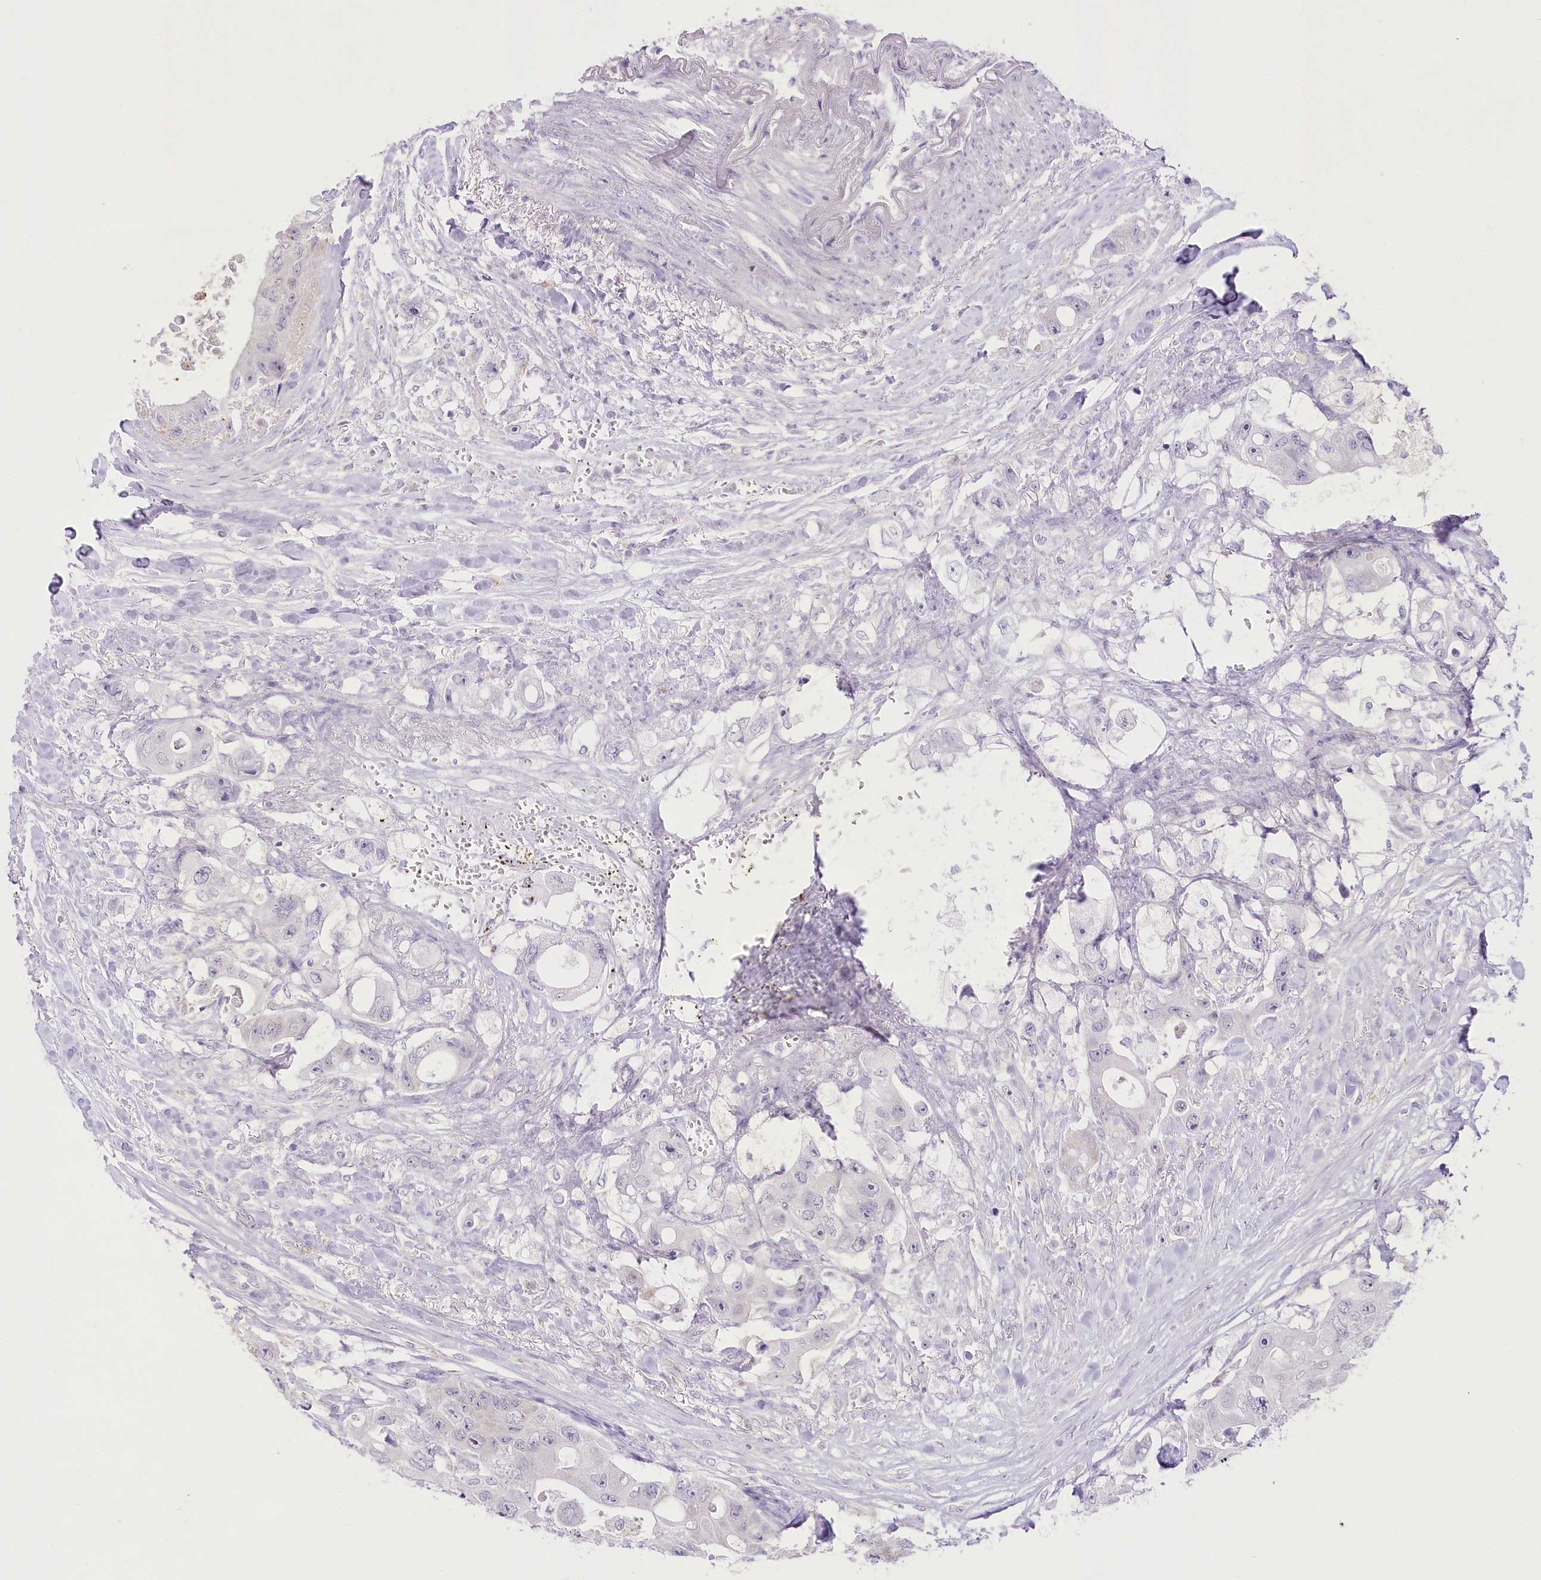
{"staining": {"intensity": "negative", "quantity": "none", "location": "none"}, "tissue": "colorectal cancer", "cell_type": "Tumor cells", "image_type": "cancer", "snomed": [{"axis": "morphology", "description": "Adenocarcinoma, NOS"}, {"axis": "topography", "description": "Colon"}], "caption": "Protein analysis of colorectal cancer shows no significant expression in tumor cells.", "gene": "CCDC30", "patient": {"sex": "female", "age": 46}}